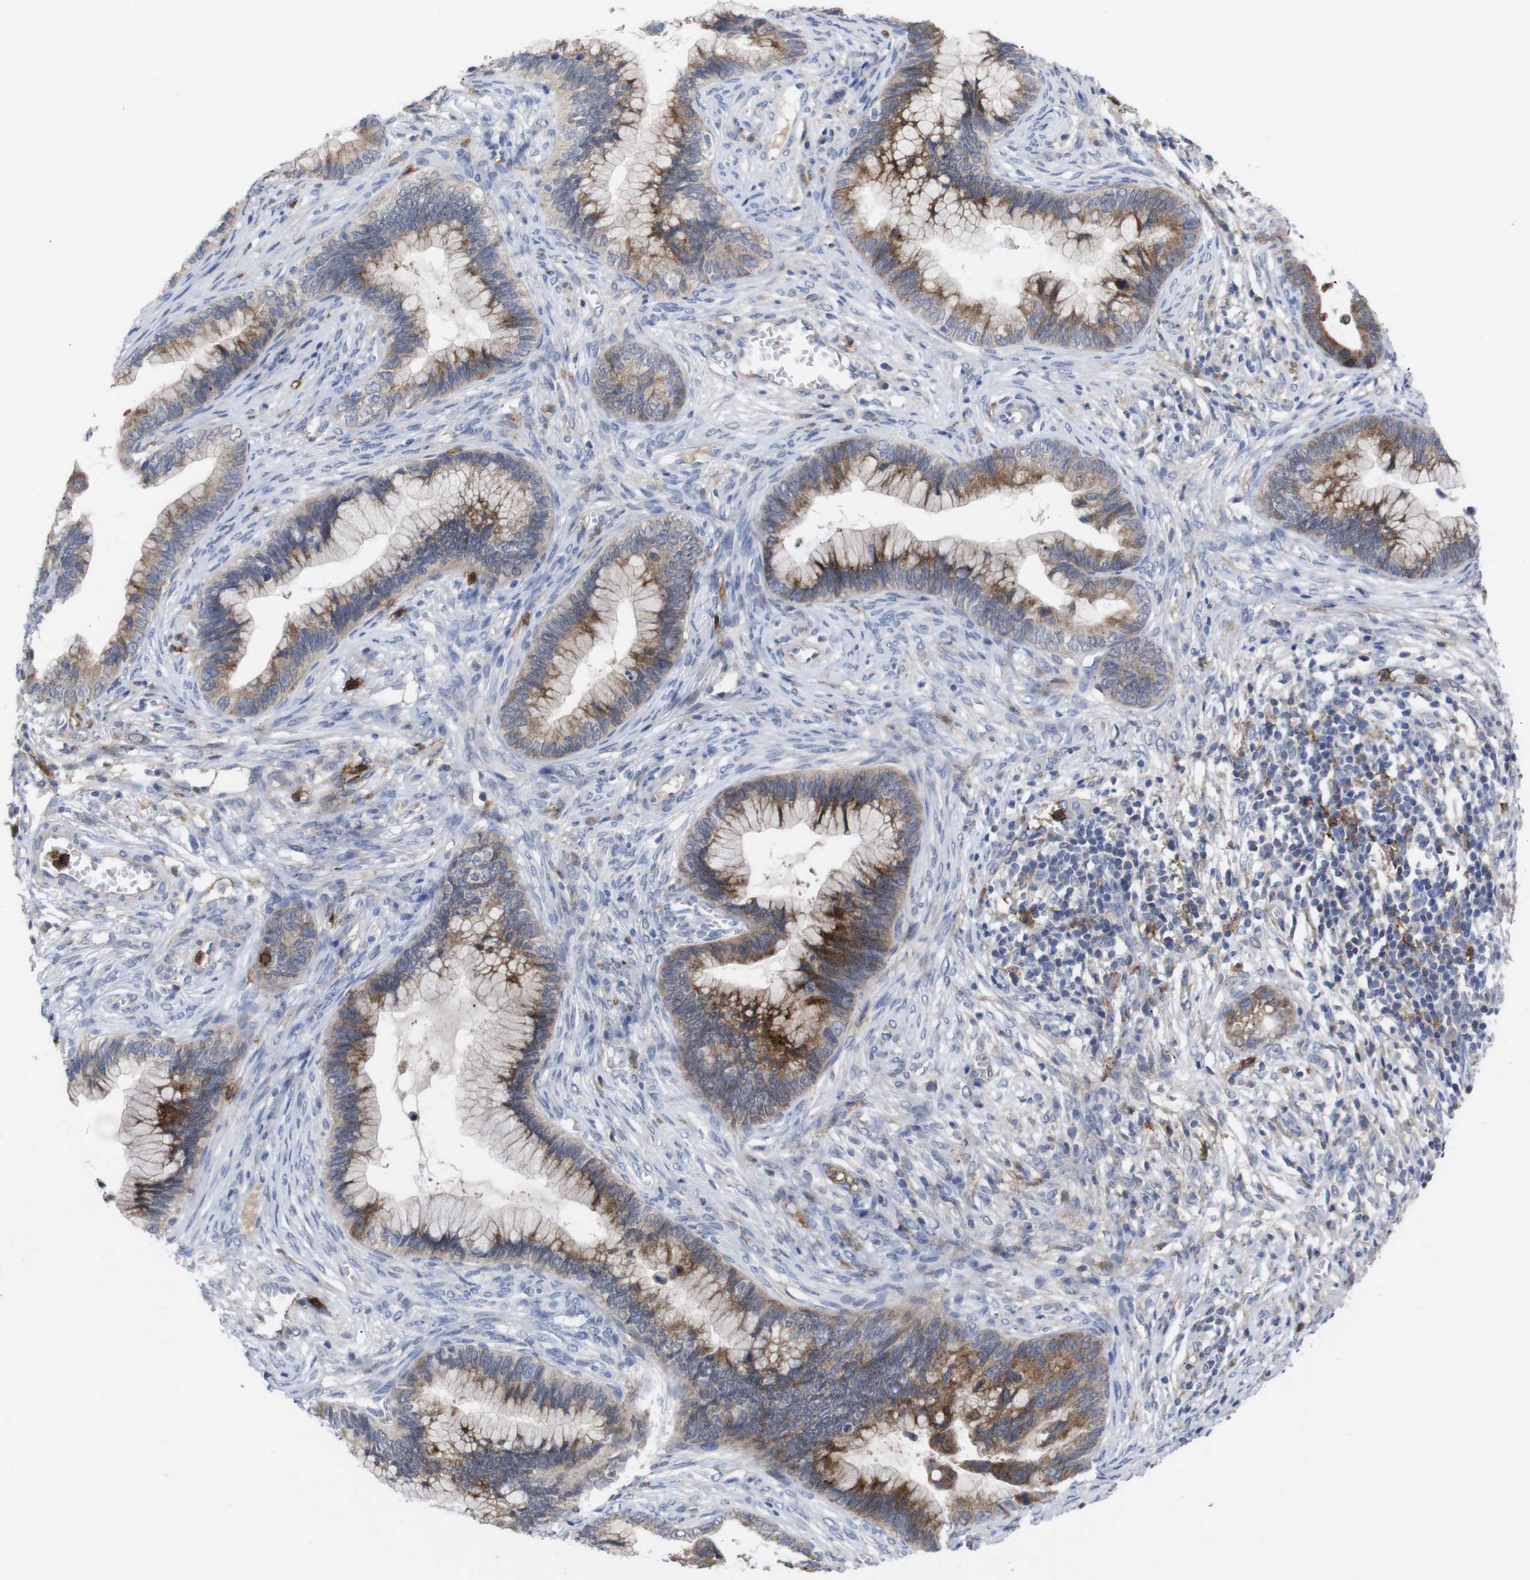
{"staining": {"intensity": "moderate", "quantity": ">75%", "location": "cytoplasmic/membranous"}, "tissue": "cervical cancer", "cell_type": "Tumor cells", "image_type": "cancer", "snomed": [{"axis": "morphology", "description": "Adenocarcinoma, NOS"}, {"axis": "topography", "description": "Cervix"}], "caption": "This is an image of IHC staining of cervical cancer, which shows moderate expression in the cytoplasmic/membranous of tumor cells.", "gene": "C5AR1", "patient": {"sex": "female", "age": 44}}